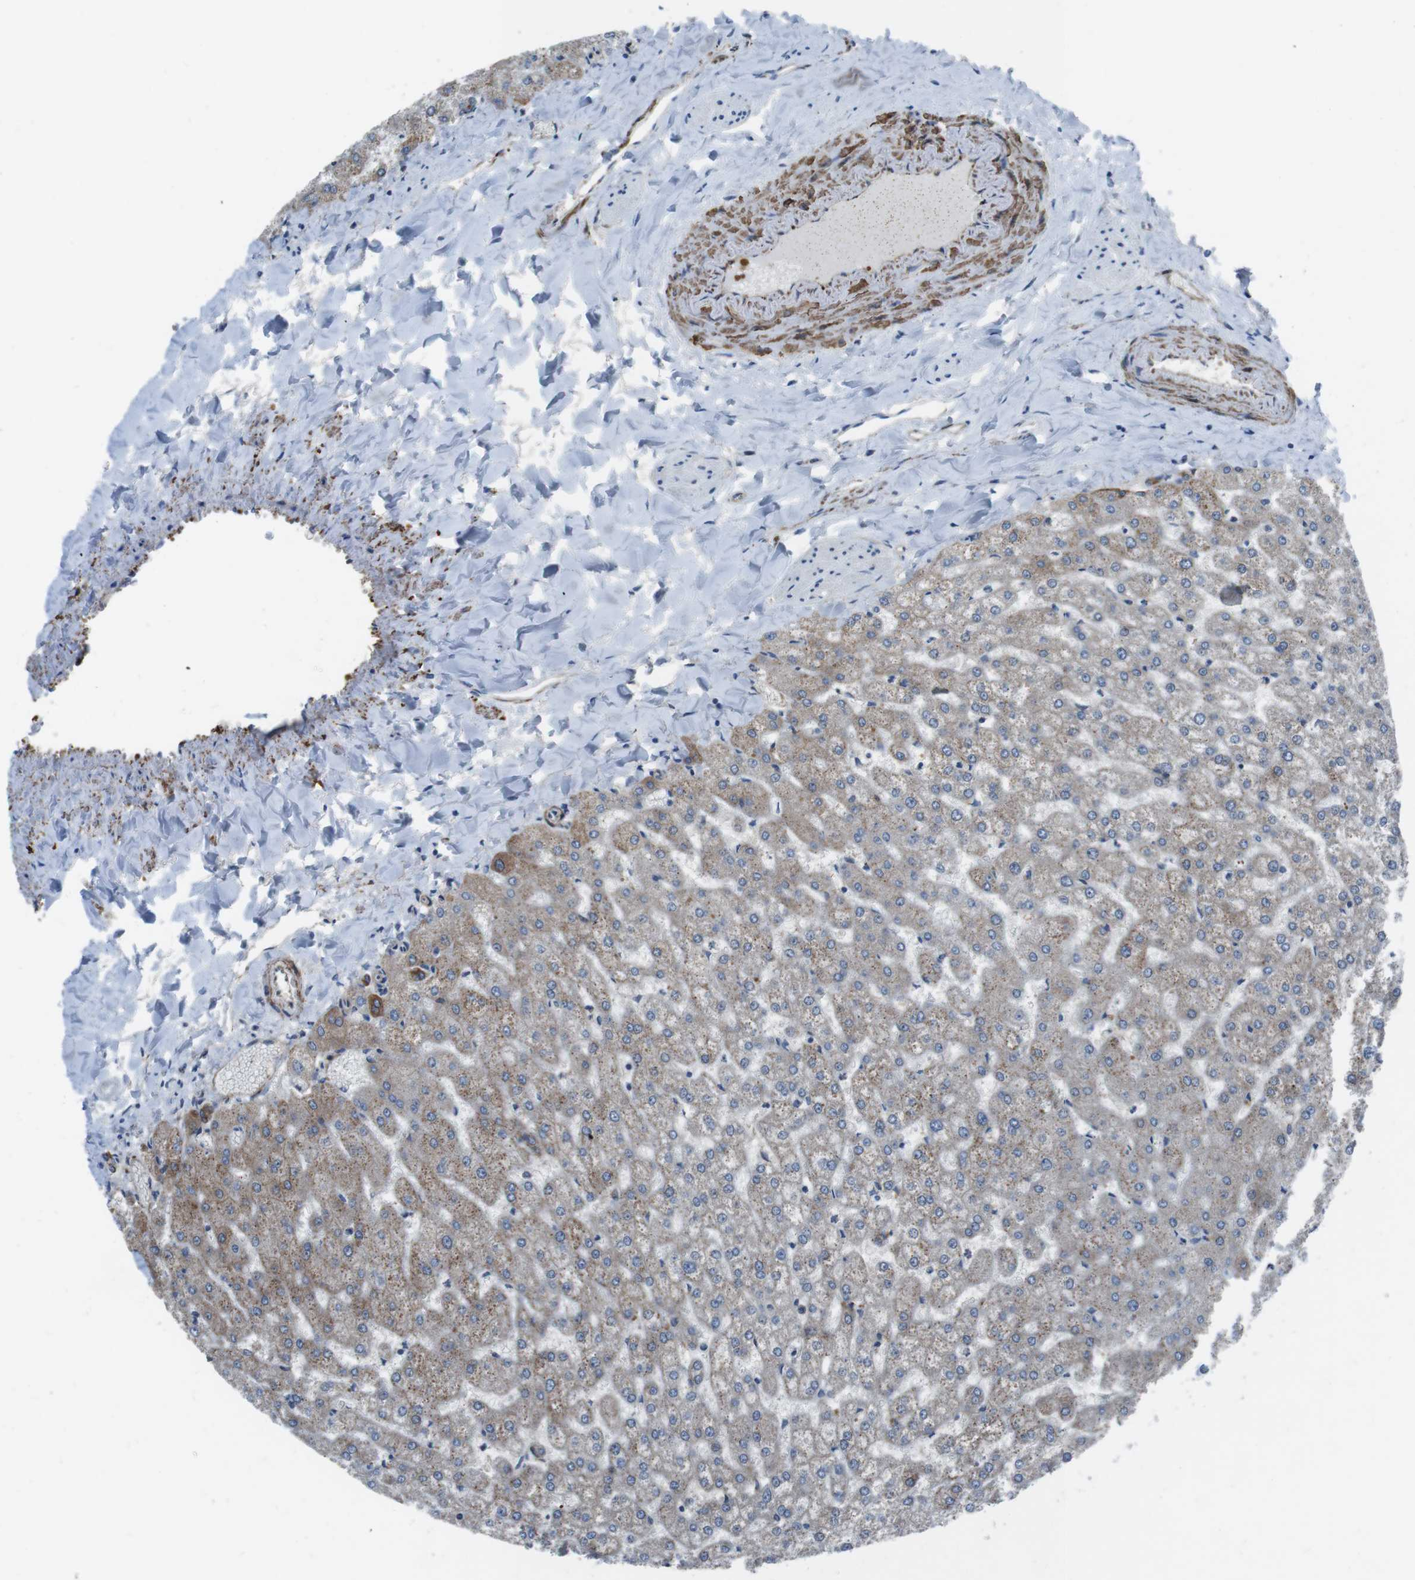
{"staining": {"intensity": "strong", "quantity": "25%-75%", "location": "cytoplasmic/membranous"}, "tissue": "liver", "cell_type": "Cholangiocytes", "image_type": "normal", "snomed": [{"axis": "morphology", "description": "Normal tissue, NOS"}, {"axis": "topography", "description": "Liver"}], "caption": "Normal liver reveals strong cytoplasmic/membranous staining in approximately 25%-75% of cholangiocytes (Brightfield microscopy of DAB IHC at high magnification)..", "gene": "FAM174B", "patient": {"sex": "female", "age": 32}}